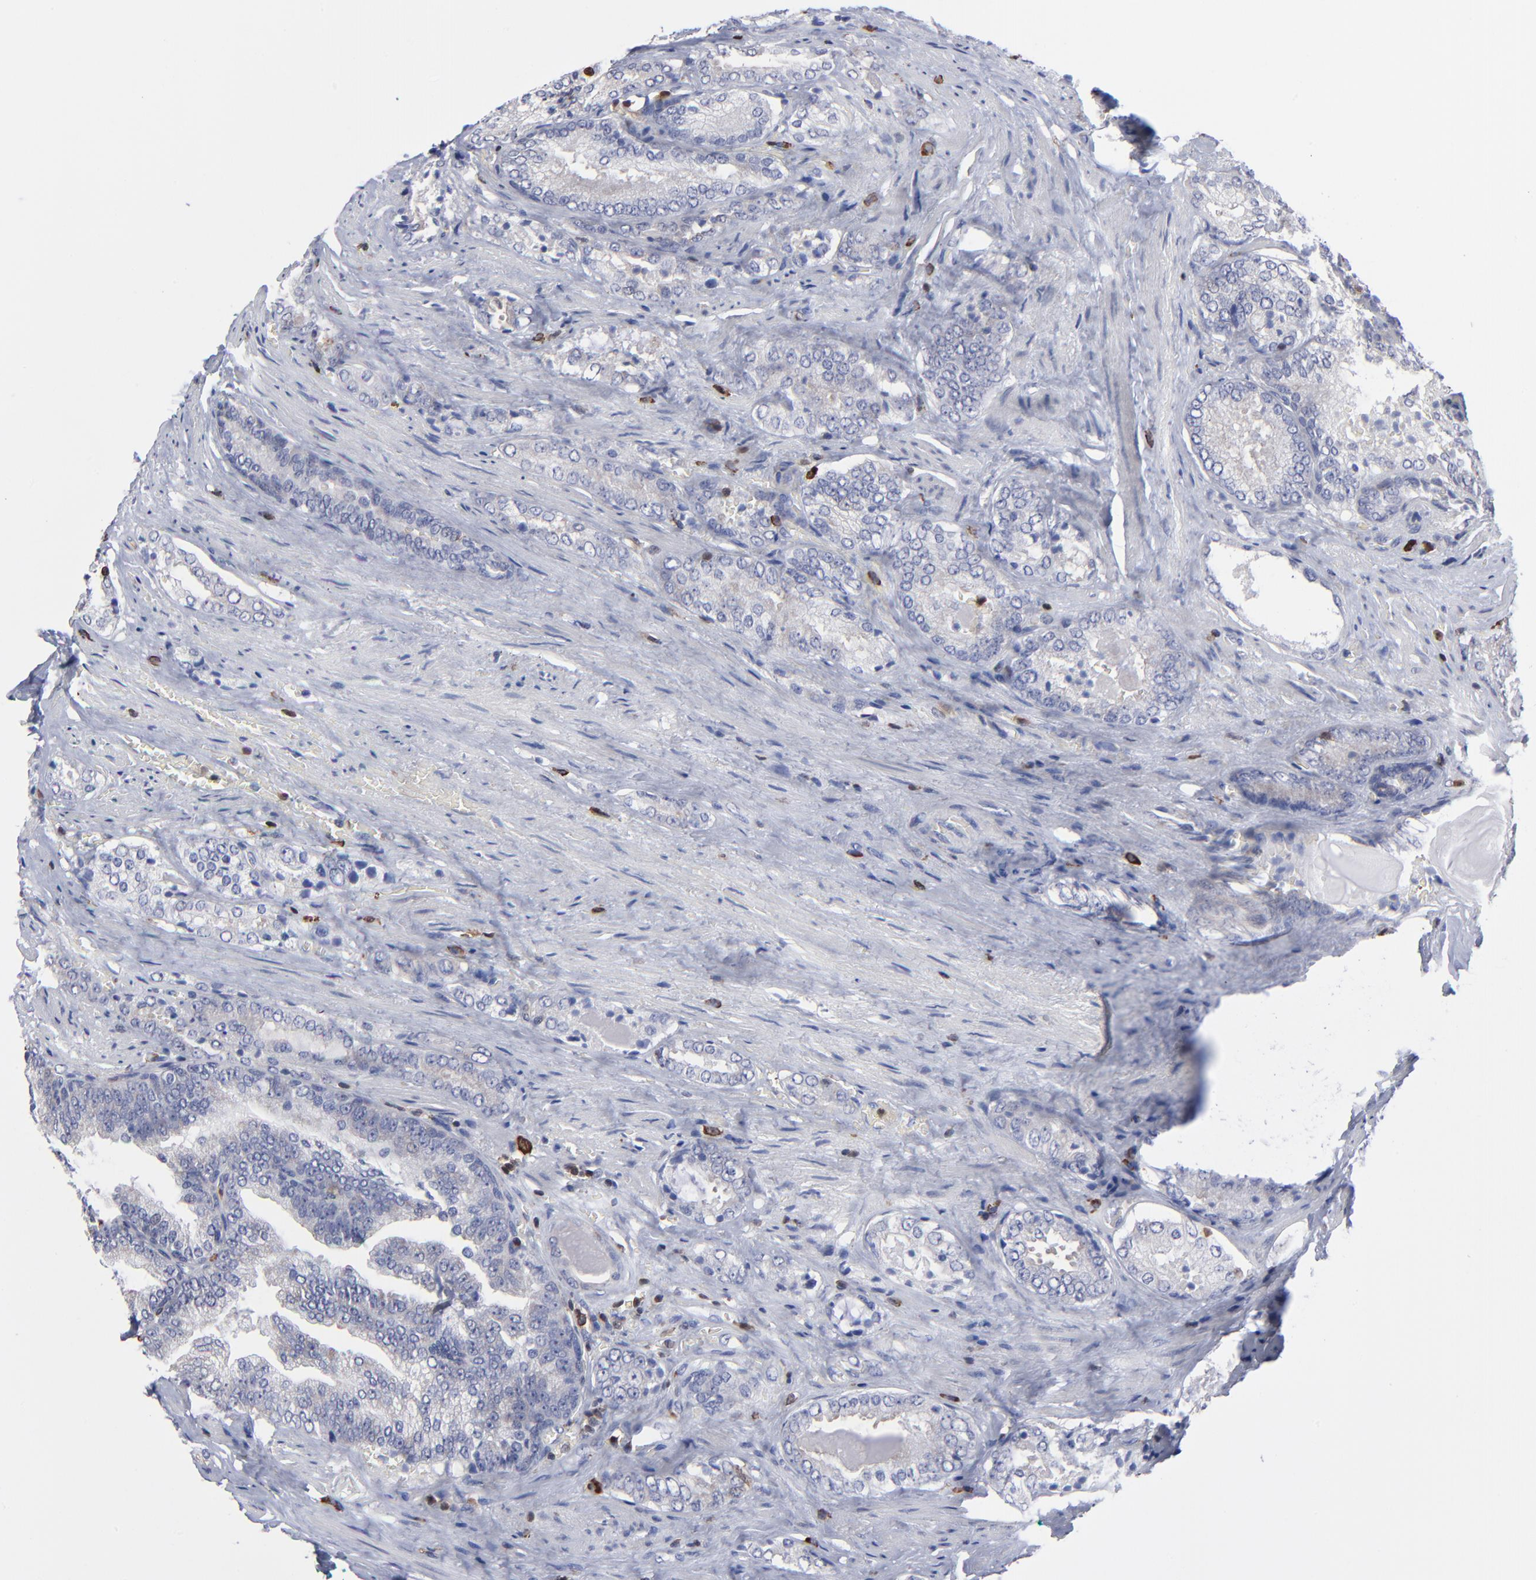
{"staining": {"intensity": "negative", "quantity": "none", "location": "none"}, "tissue": "prostate cancer", "cell_type": "Tumor cells", "image_type": "cancer", "snomed": [{"axis": "morphology", "description": "Adenocarcinoma, Medium grade"}, {"axis": "topography", "description": "Prostate"}], "caption": "Prostate cancer (adenocarcinoma (medium-grade)) stained for a protein using immunohistochemistry (IHC) demonstrates no expression tumor cells.", "gene": "TBXT", "patient": {"sex": "male", "age": 60}}